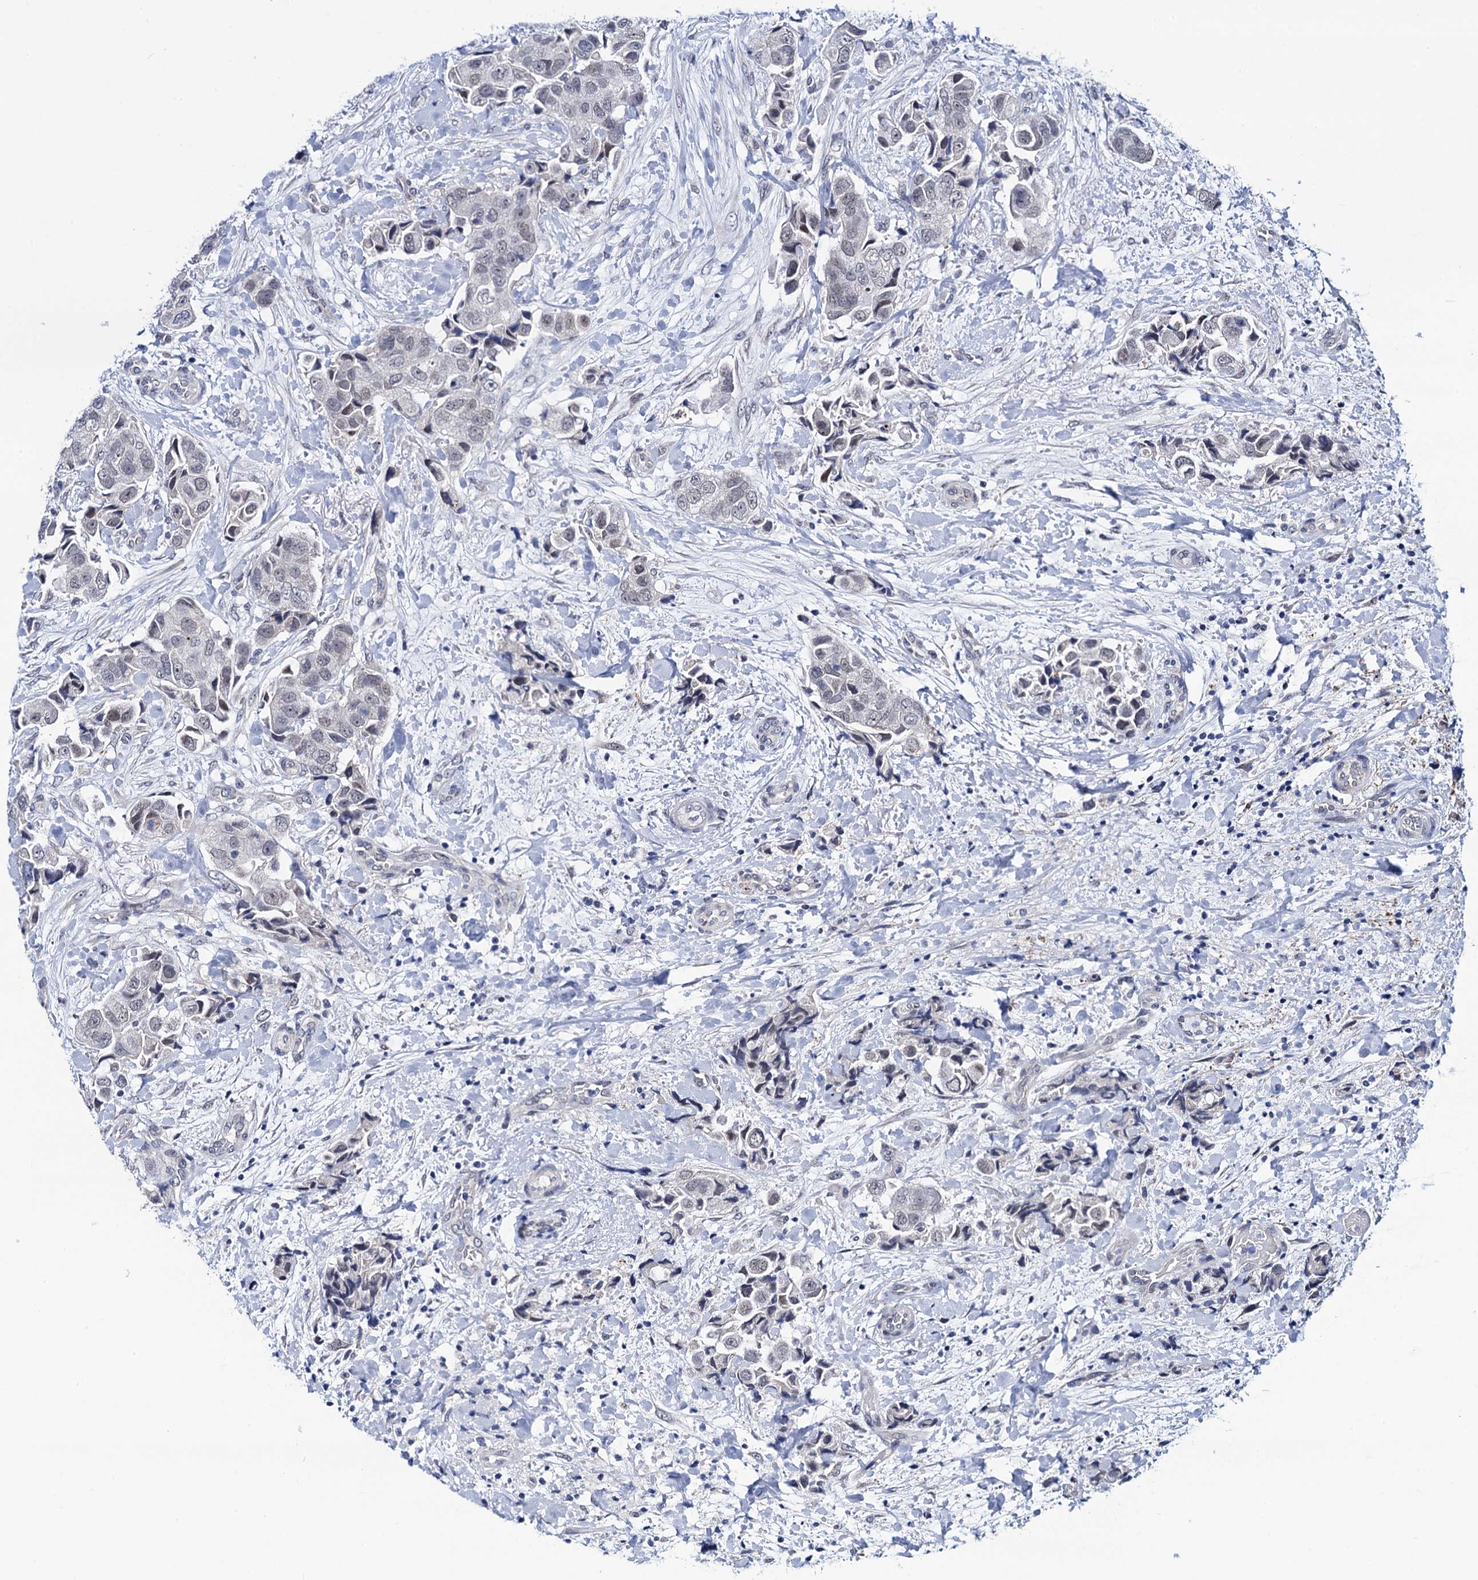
{"staining": {"intensity": "negative", "quantity": "none", "location": "none"}, "tissue": "breast cancer", "cell_type": "Tumor cells", "image_type": "cancer", "snomed": [{"axis": "morphology", "description": "Normal tissue, NOS"}, {"axis": "morphology", "description": "Duct carcinoma"}, {"axis": "topography", "description": "Breast"}], "caption": "IHC micrograph of neoplastic tissue: human breast invasive ductal carcinoma stained with DAB shows no significant protein expression in tumor cells.", "gene": "C16orf87", "patient": {"sex": "female", "age": 62}}